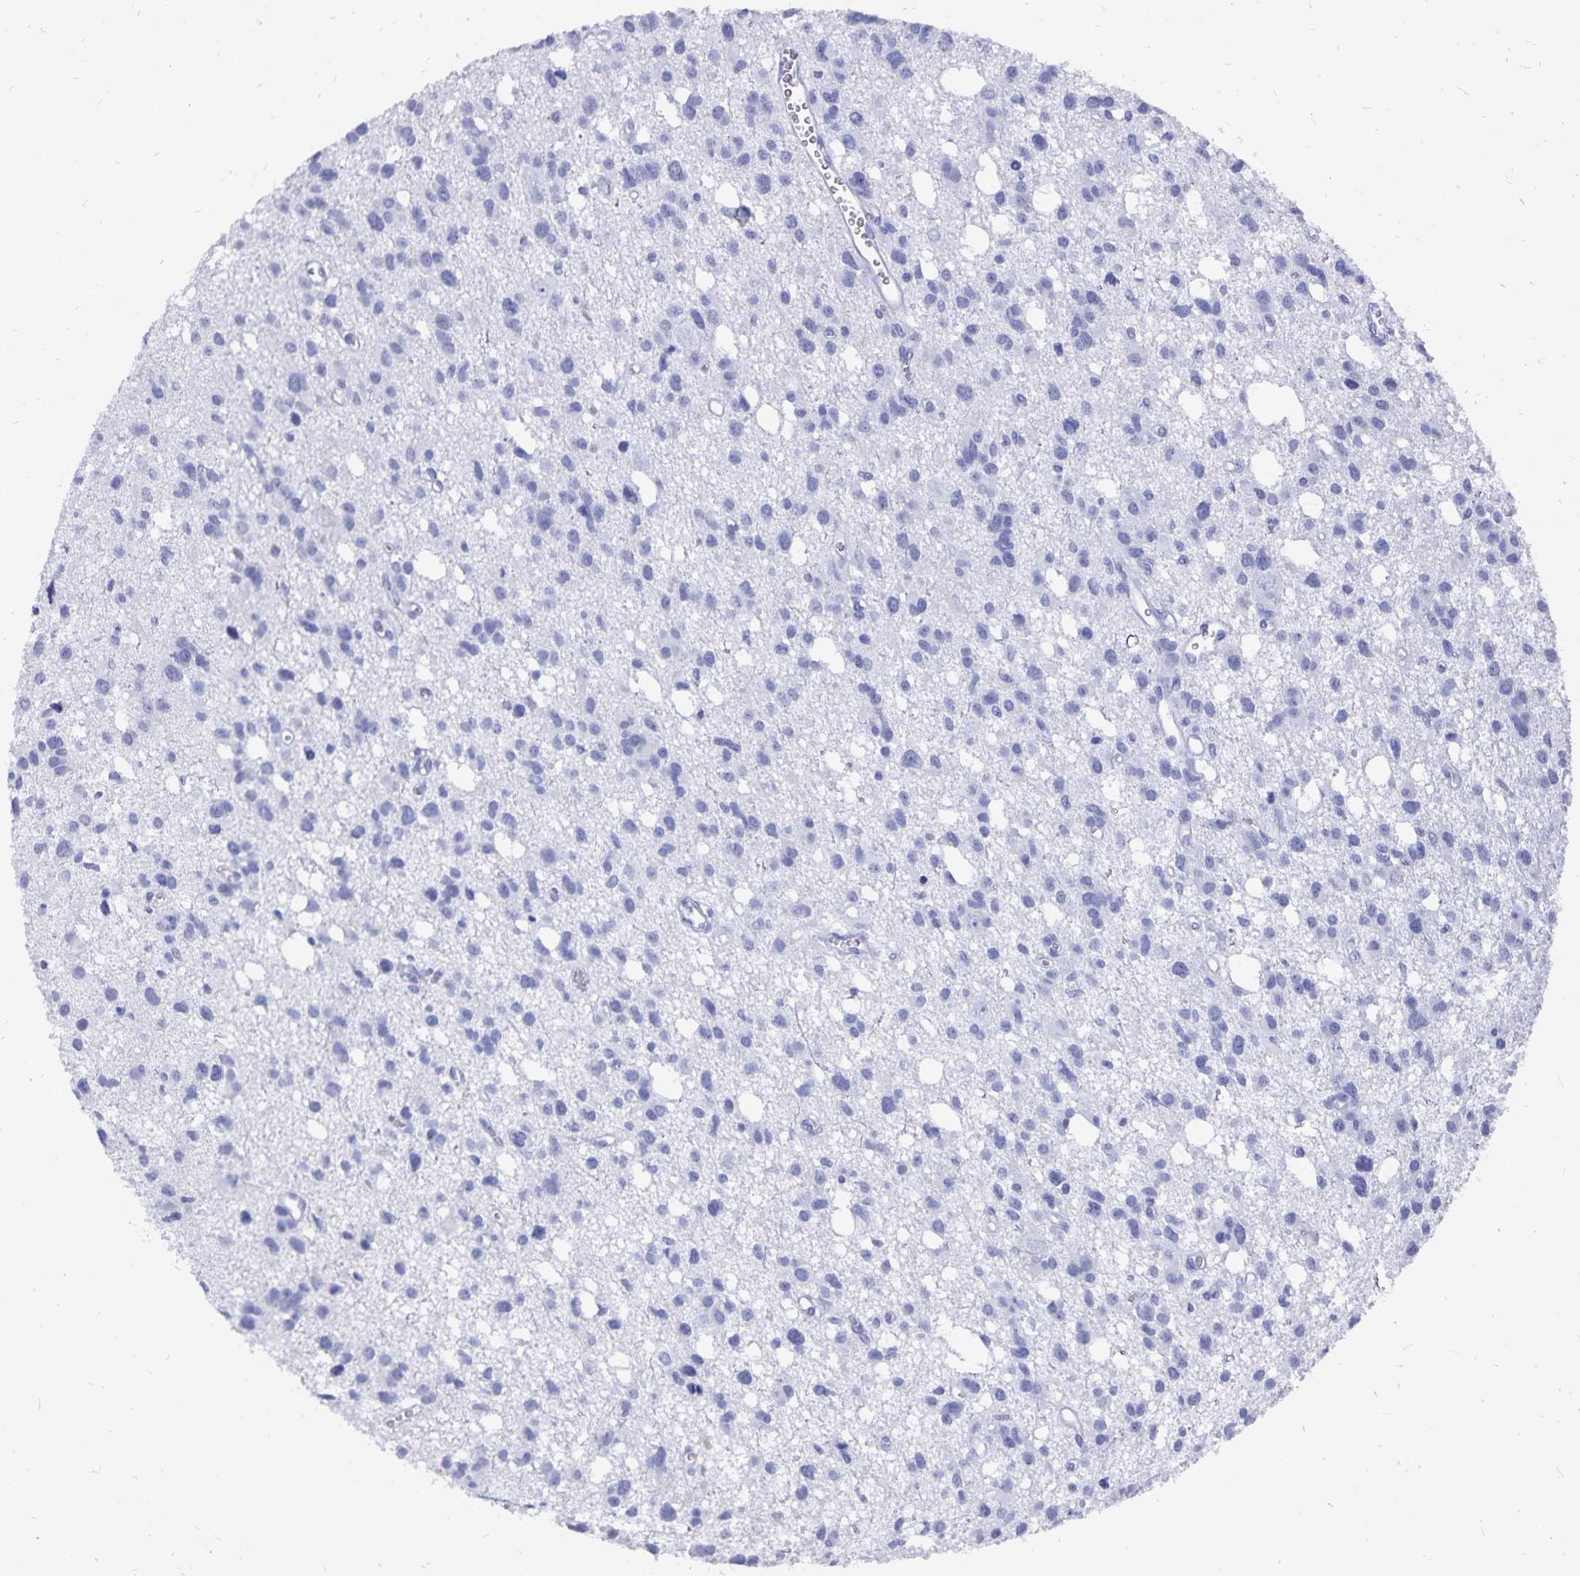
{"staining": {"intensity": "negative", "quantity": "none", "location": "none"}, "tissue": "glioma", "cell_type": "Tumor cells", "image_type": "cancer", "snomed": [{"axis": "morphology", "description": "Glioma, malignant, High grade"}, {"axis": "topography", "description": "Brain"}], "caption": "Immunohistochemistry image of malignant glioma (high-grade) stained for a protein (brown), which demonstrates no expression in tumor cells.", "gene": "ADH1A", "patient": {"sex": "male", "age": 23}}